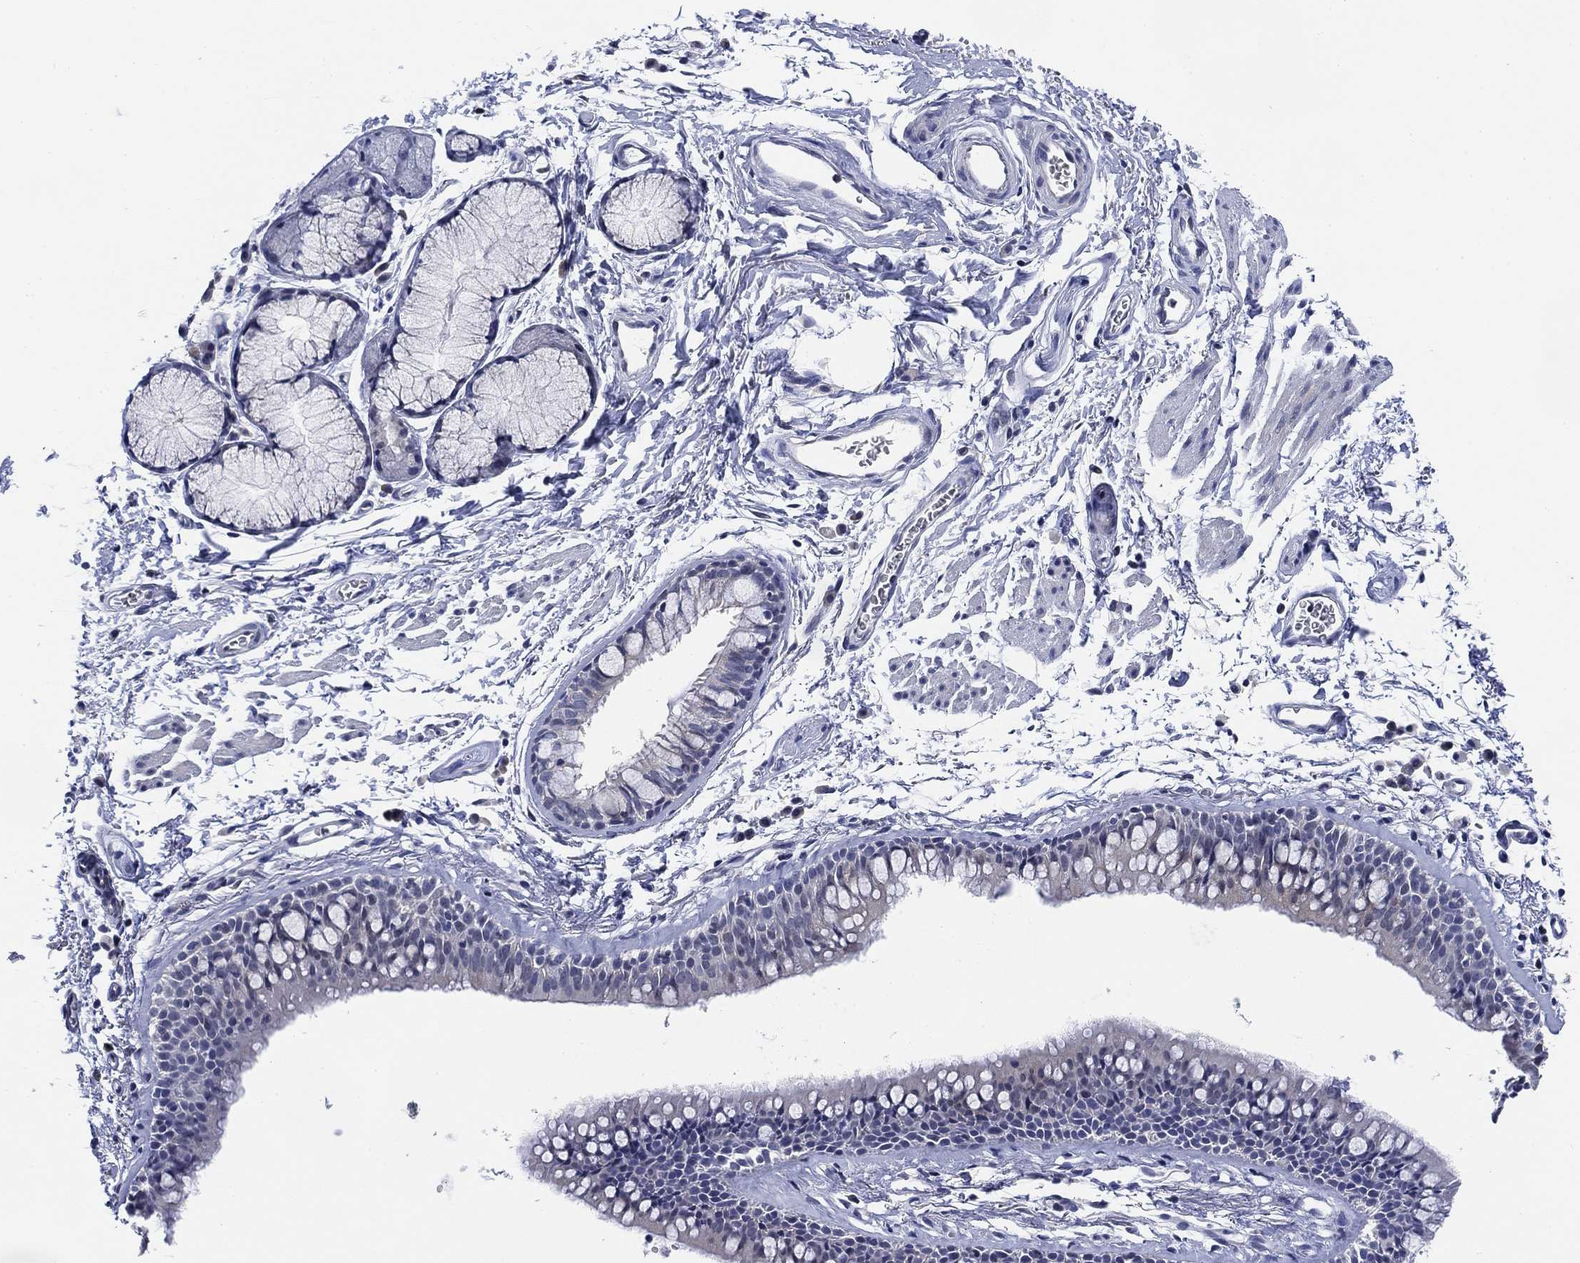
{"staining": {"intensity": "negative", "quantity": "none", "location": "none"}, "tissue": "soft tissue", "cell_type": "Chondrocytes", "image_type": "normal", "snomed": [{"axis": "morphology", "description": "Normal tissue, NOS"}, {"axis": "topography", "description": "Cartilage tissue"}, {"axis": "topography", "description": "Bronchus"}], "caption": "The IHC image has no significant positivity in chondrocytes of soft tissue.", "gene": "DAZL", "patient": {"sex": "female", "age": 79}}